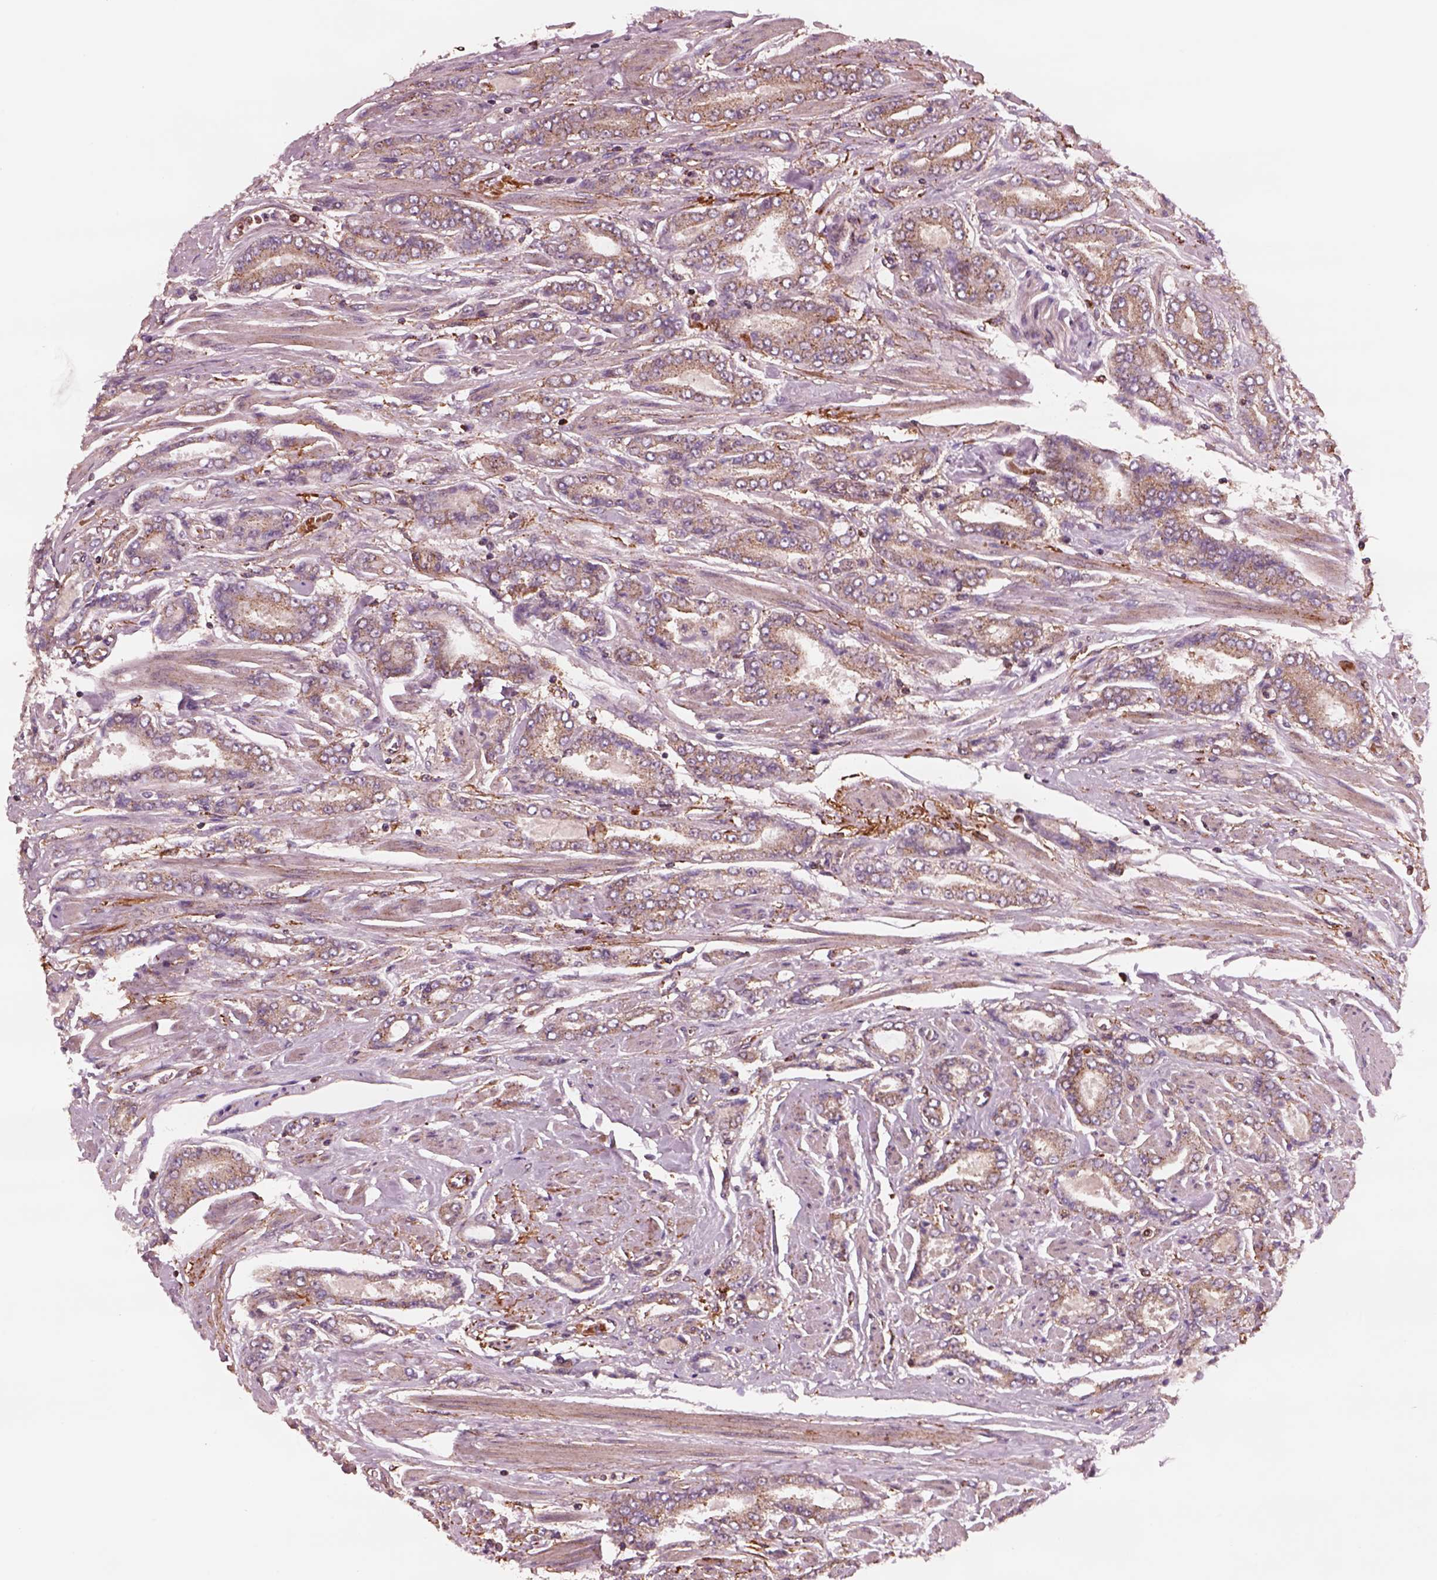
{"staining": {"intensity": "moderate", "quantity": "<25%", "location": "cytoplasmic/membranous"}, "tissue": "prostate cancer", "cell_type": "Tumor cells", "image_type": "cancer", "snomed": [{"axis": "morphology", "description": "Adenocarcinoma, NOS"}, {"axis": "topography", "description": "Prostate"}], "caption": "Immunohistochemistry (IHC) micrograph of neoplastic tissue: human prostate adenocarcinoma stained using immunohistochemistry demonstrates low levels of moderate protein expression localized specifically in the cytoplasmic/membranous of tumor cells, appearing as a cytoplasmic/membranous brown color.", "gene": "WASHC2A", "patient": {"sex": "male", "age": 64}}